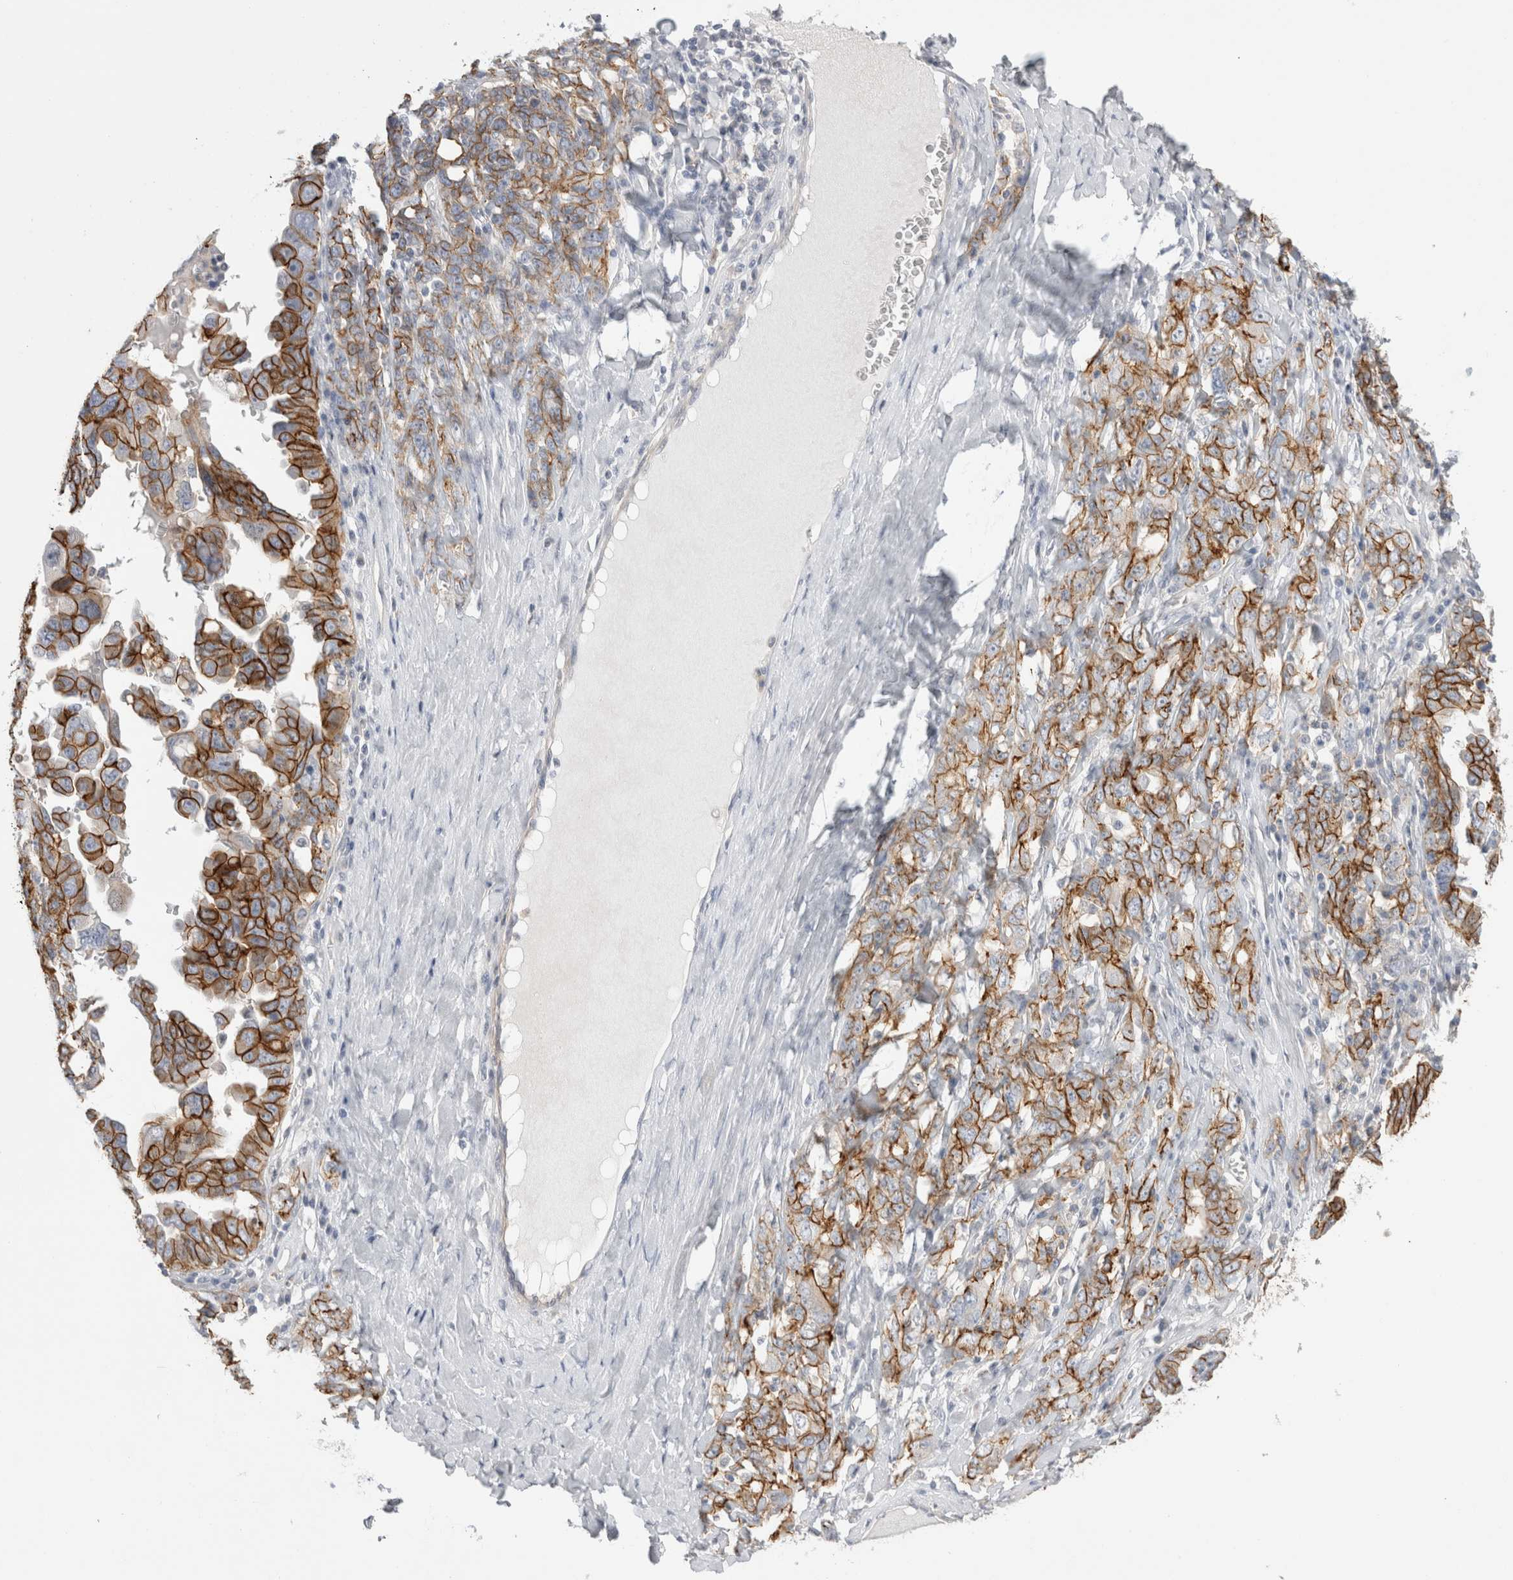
{"staining": {"intensity": "strong", "quantity": "25%-75%", "location": "cytoplasmic/membranous"}, "tissue": "ovarian cancer", "cell_type": "Tumor cells", "image_type": "cancer", "snomed": [{"axis": "morphology", "description": "Carcinoma, endometroid"}, {"axis": "topography", "description": "Ovary"}], "caption": "Immunohistochemistry (DAB (3,3'-diaminobenzidine)) staining of human ovarian cancer displays strong cytoplasmic/membranous protein staining in approximately 25%-75% of tumor cells. Nuclei are stained in blue.", "gene": "VANGL1", "patient": {"sex": "female", "age": 62}}